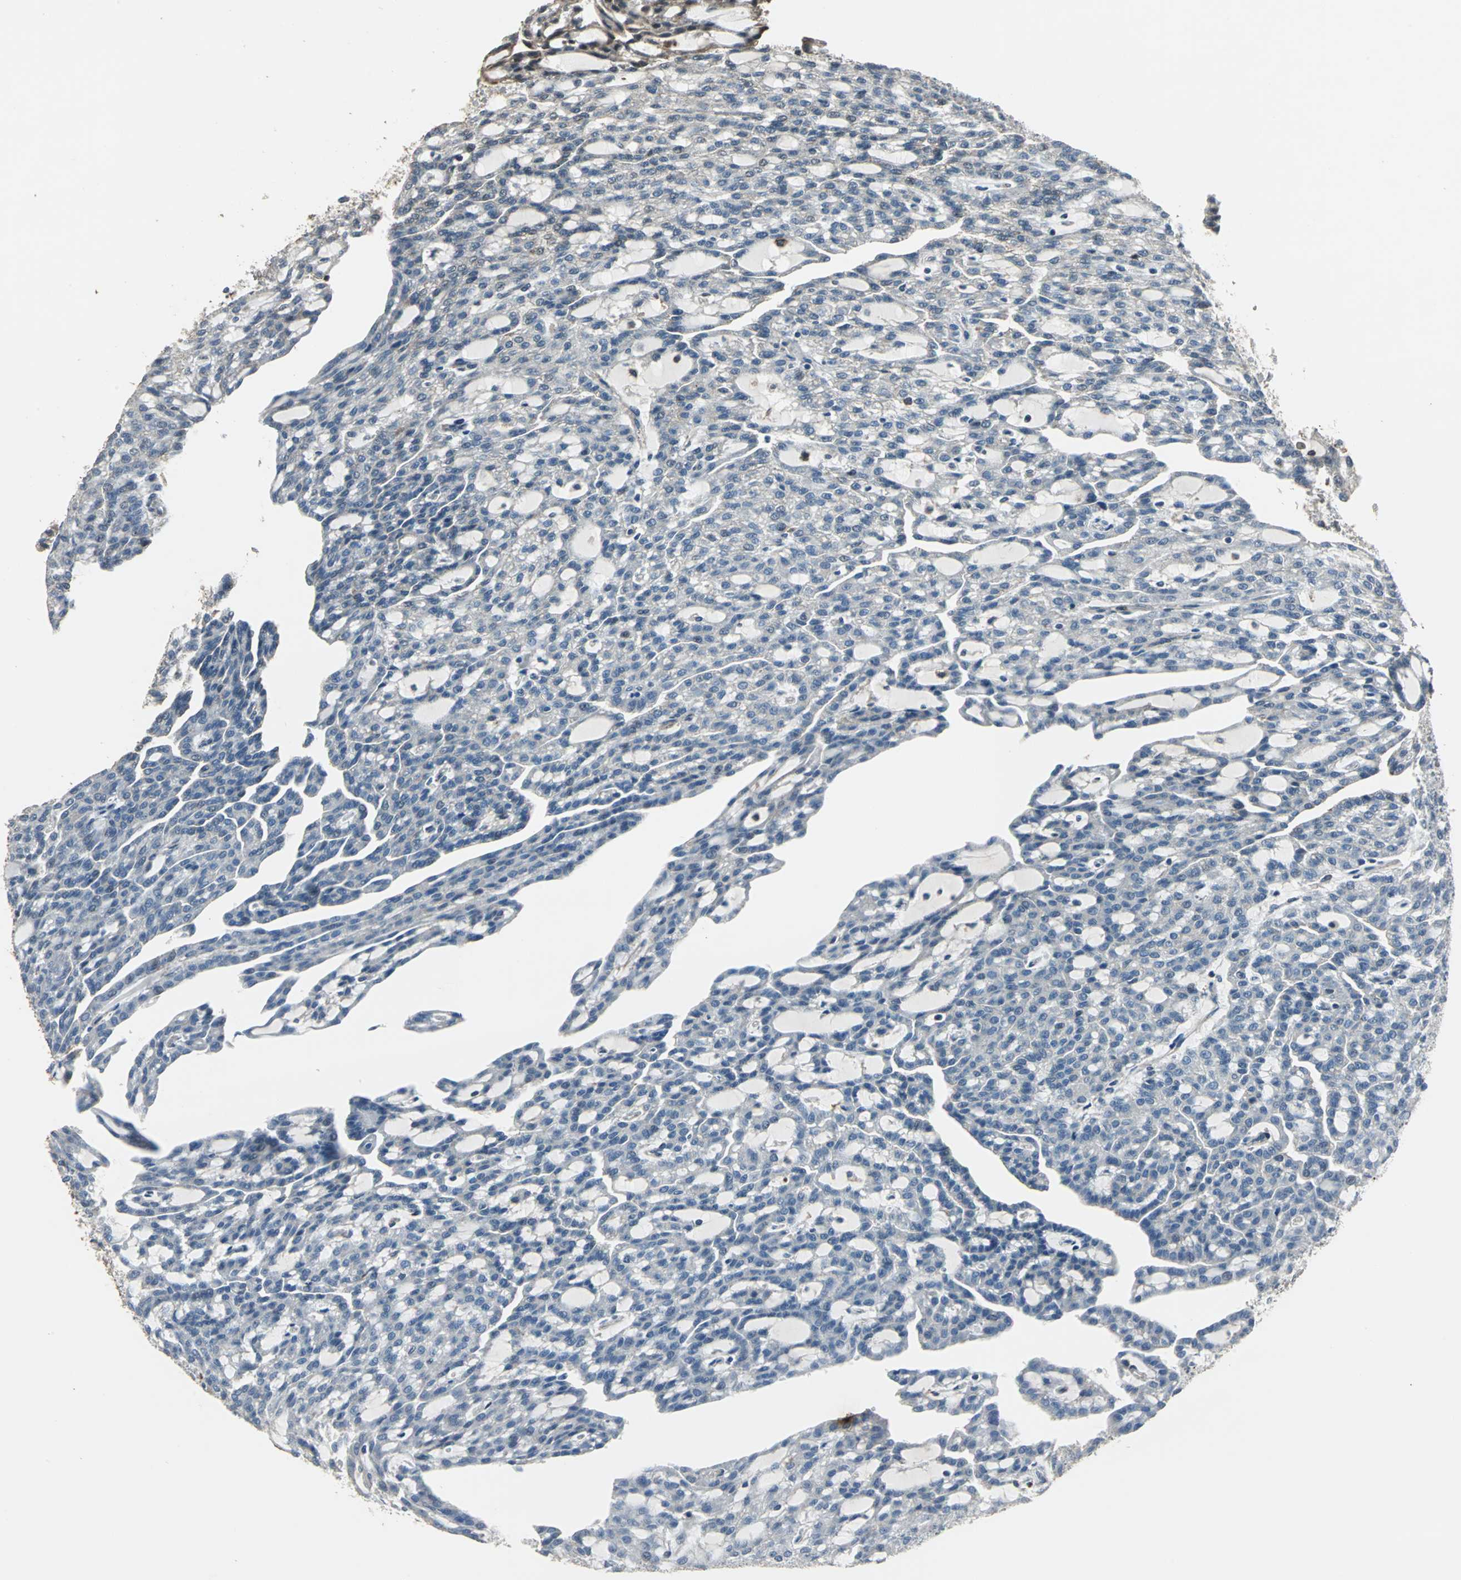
{"staining": {"intensity": "negative", "quantity": "none", "location": "none"}, "tissue": "renal cancer", "cell_type": "Tumor cells", "image_type": "cancer", "snomed": [{"axis": "morphology", "description": "Adenocarcinoma, NOS"}, {"axis": "topography", "description": "Kidney"}], "caption": "A high-resolution micrograph shows IHC staining of renal adenocarcinoma, which displays no significant expression in tumor cells. (Immunohistochemistry, brightfield microscopy, high magnification).", "gene": "DNAJB4", "patient": {"sex": "male", "age": 63}}